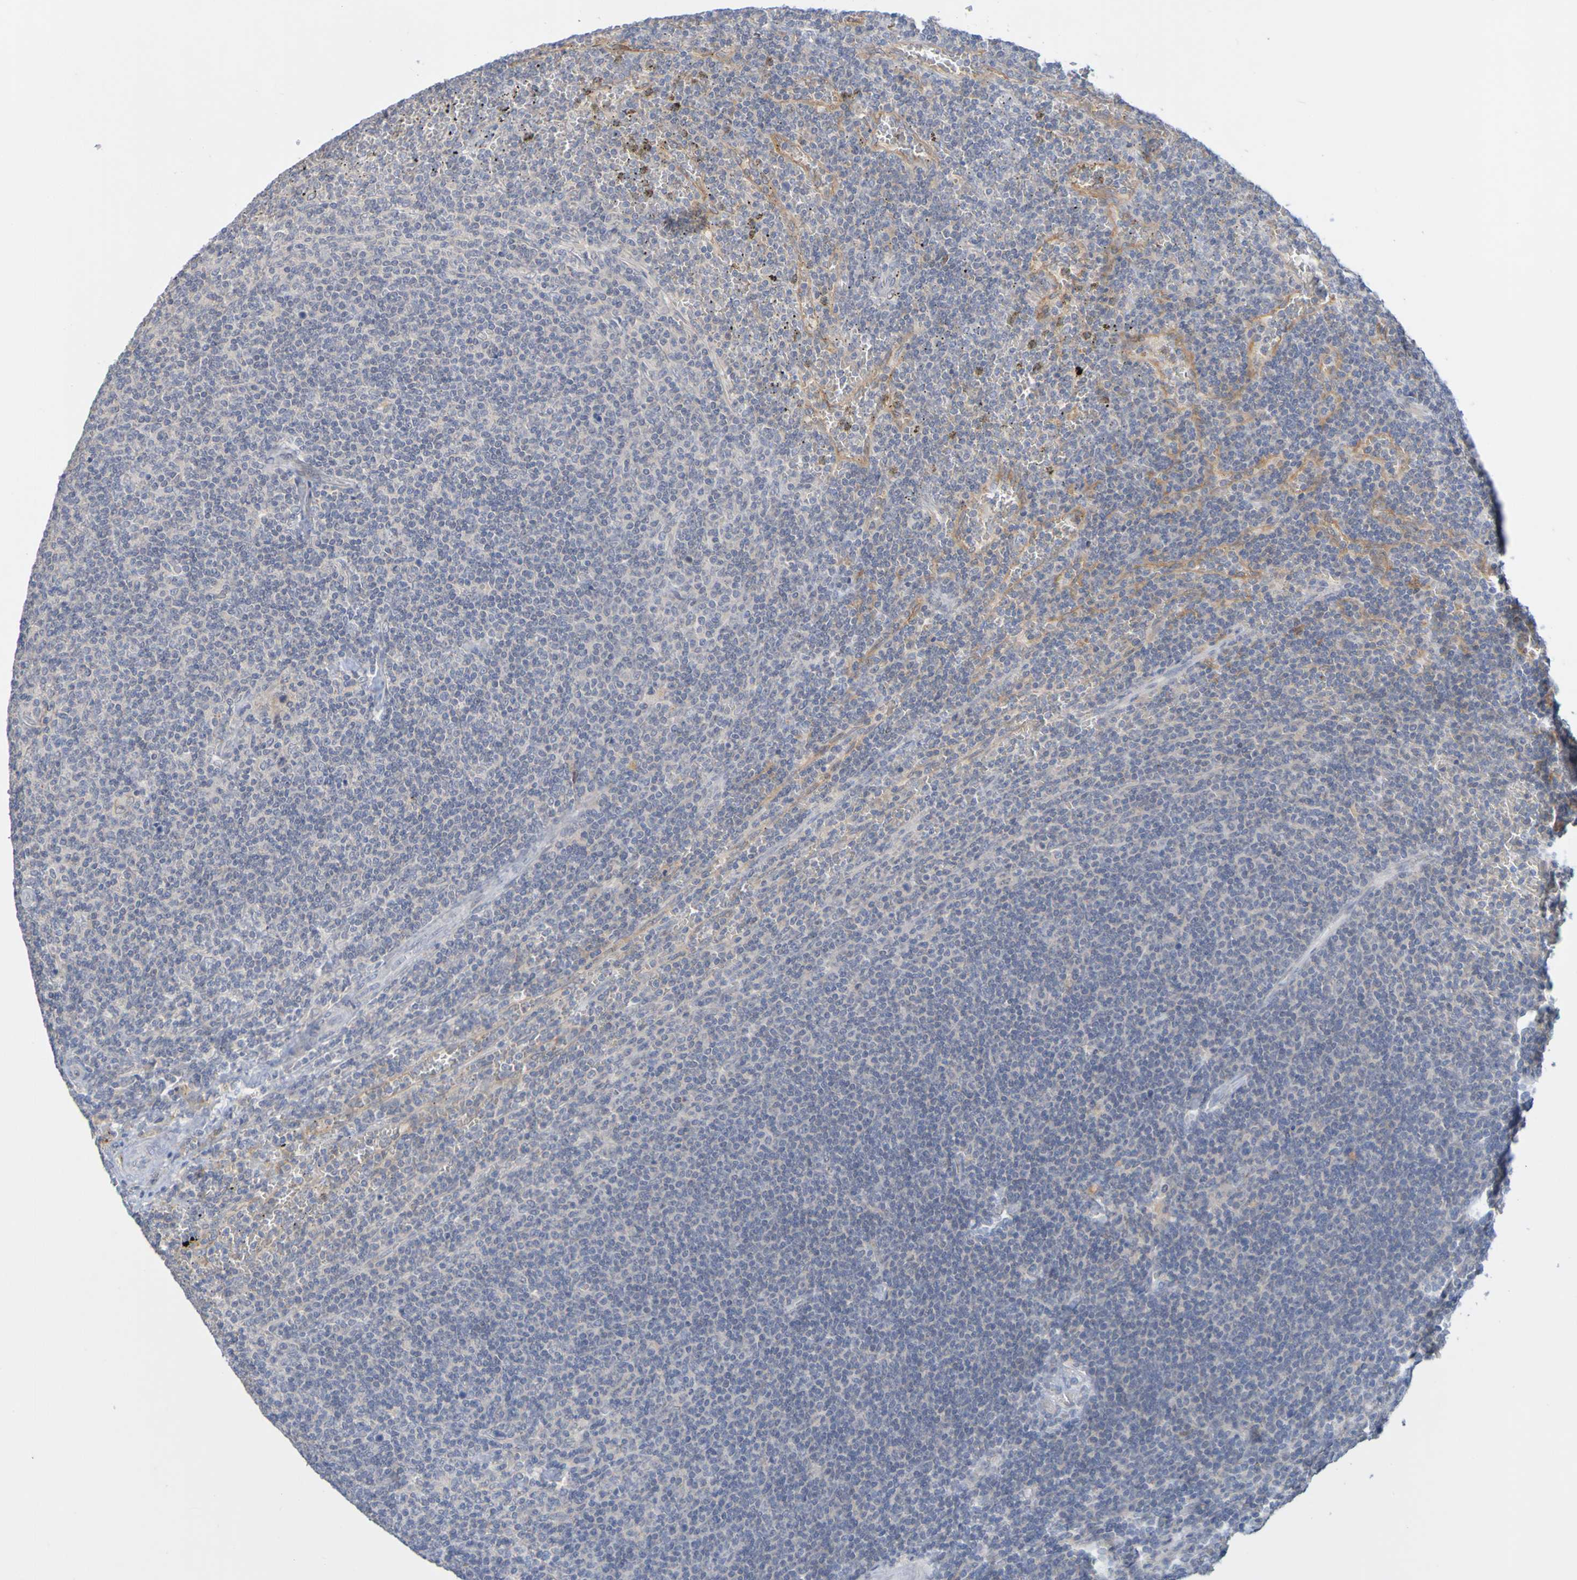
{"staining": {"intensity": "negative", "quantity": "none", "location": "none"}, "tissue": "lymphoma", "cell_type": "Tumor cells", "image_type": "cancer", "snomed": [{"axis": "morphology", "description": "Malignant lymphoma, non-Hodgkin's type, Low grade"}, {"axis": "topography", "description": "Spleen"}], "caption": "The histopathology image shows no staining of tumor cells in low-grade malignant lymphoma, non-Hodgkin's type.", "gene": "LILRB5", "patient": {"sex": "female", "age": 50}}